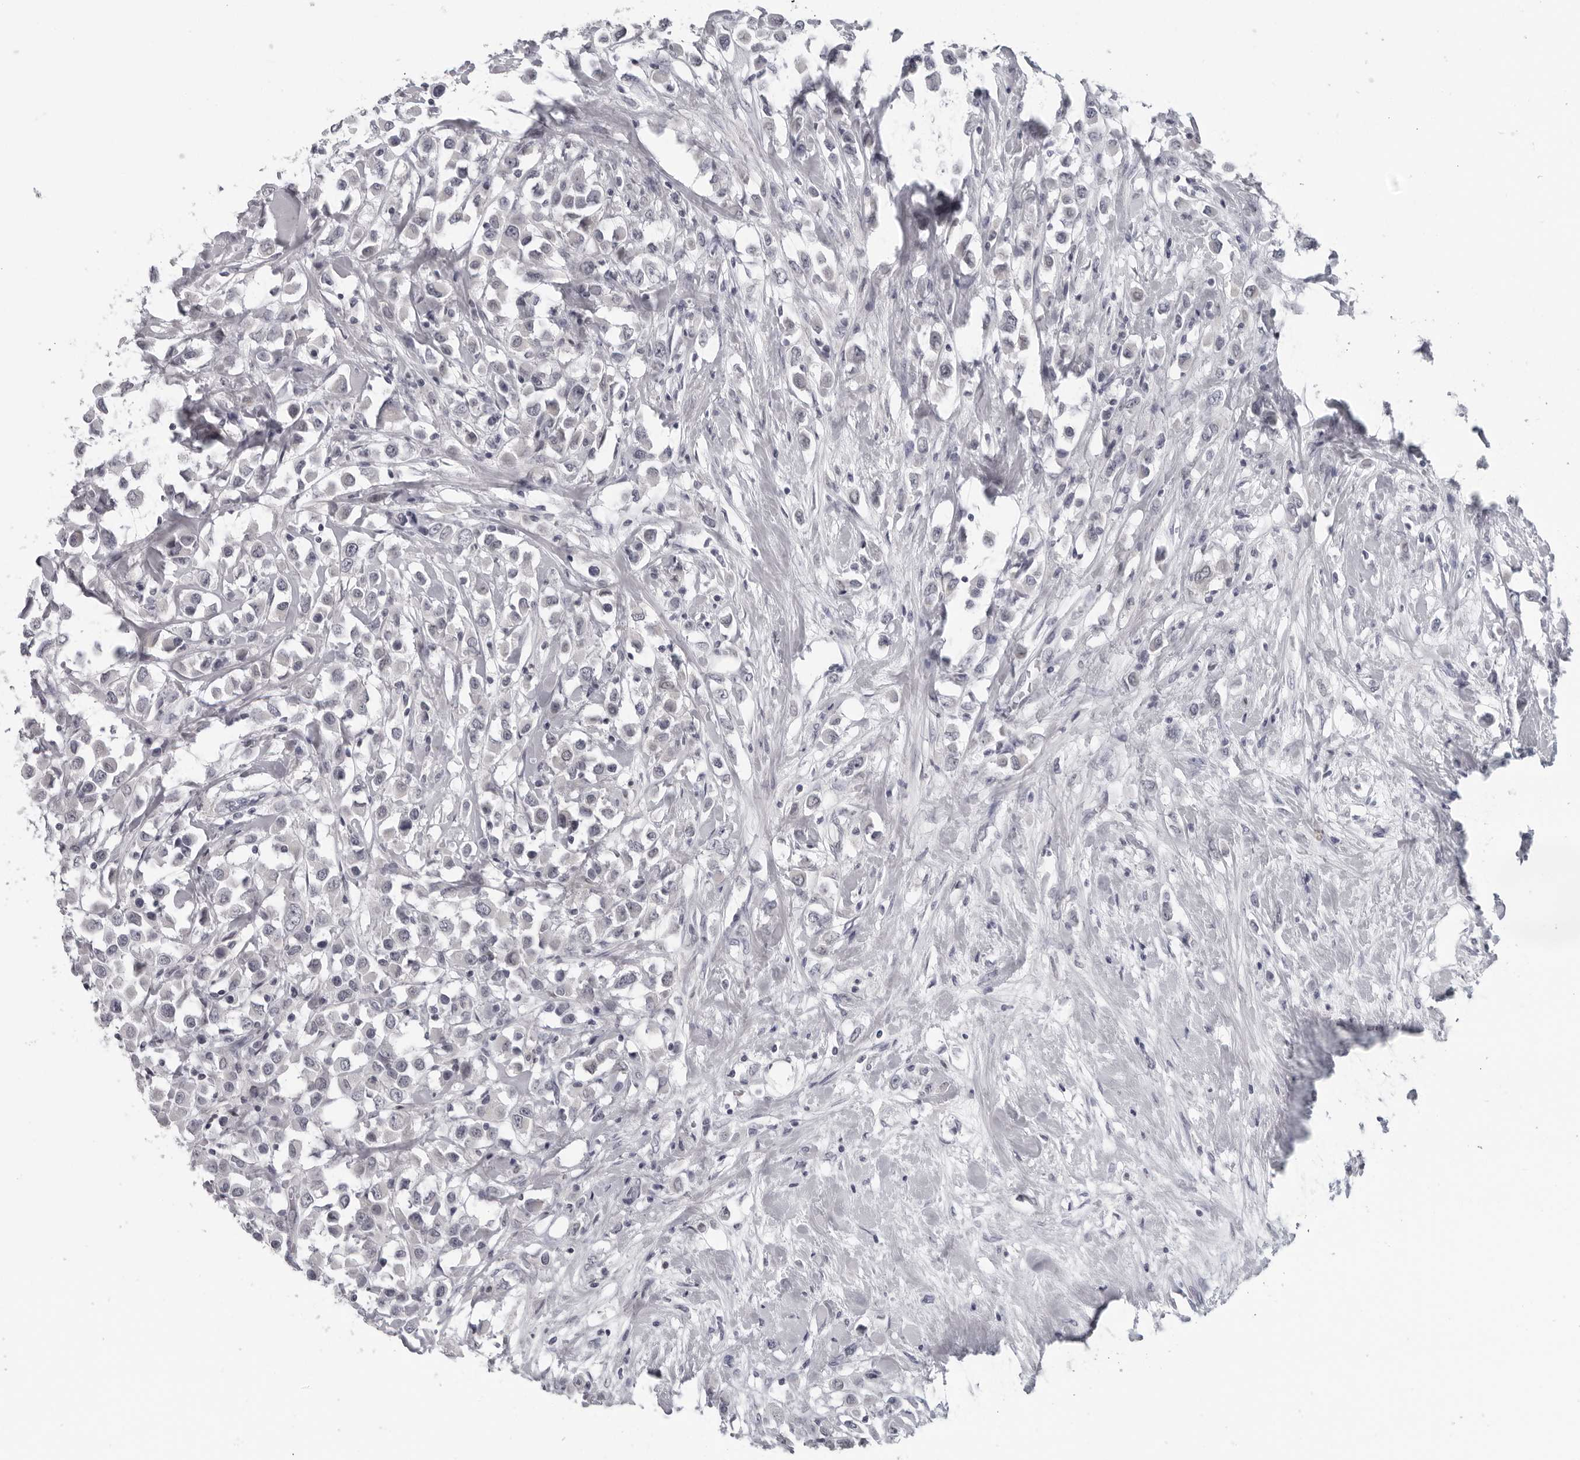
{"staining": {"intensity": "negative", "quantity": "none", "location": "none"}, "tissue": "breast cancer", "cell_type": "Tumor cells", "image_type": "cancer", "snomed": [{"axis": "morphology", "description": "Duct carcinoma"}, {"axis": "topography", "description": "Breast"}], "caption": "Histopathology image shows no significant protein expression in tumor cells of breast cancer.", "gene": "OPLAH", "patient": {"sex": "female", "age": 61}}